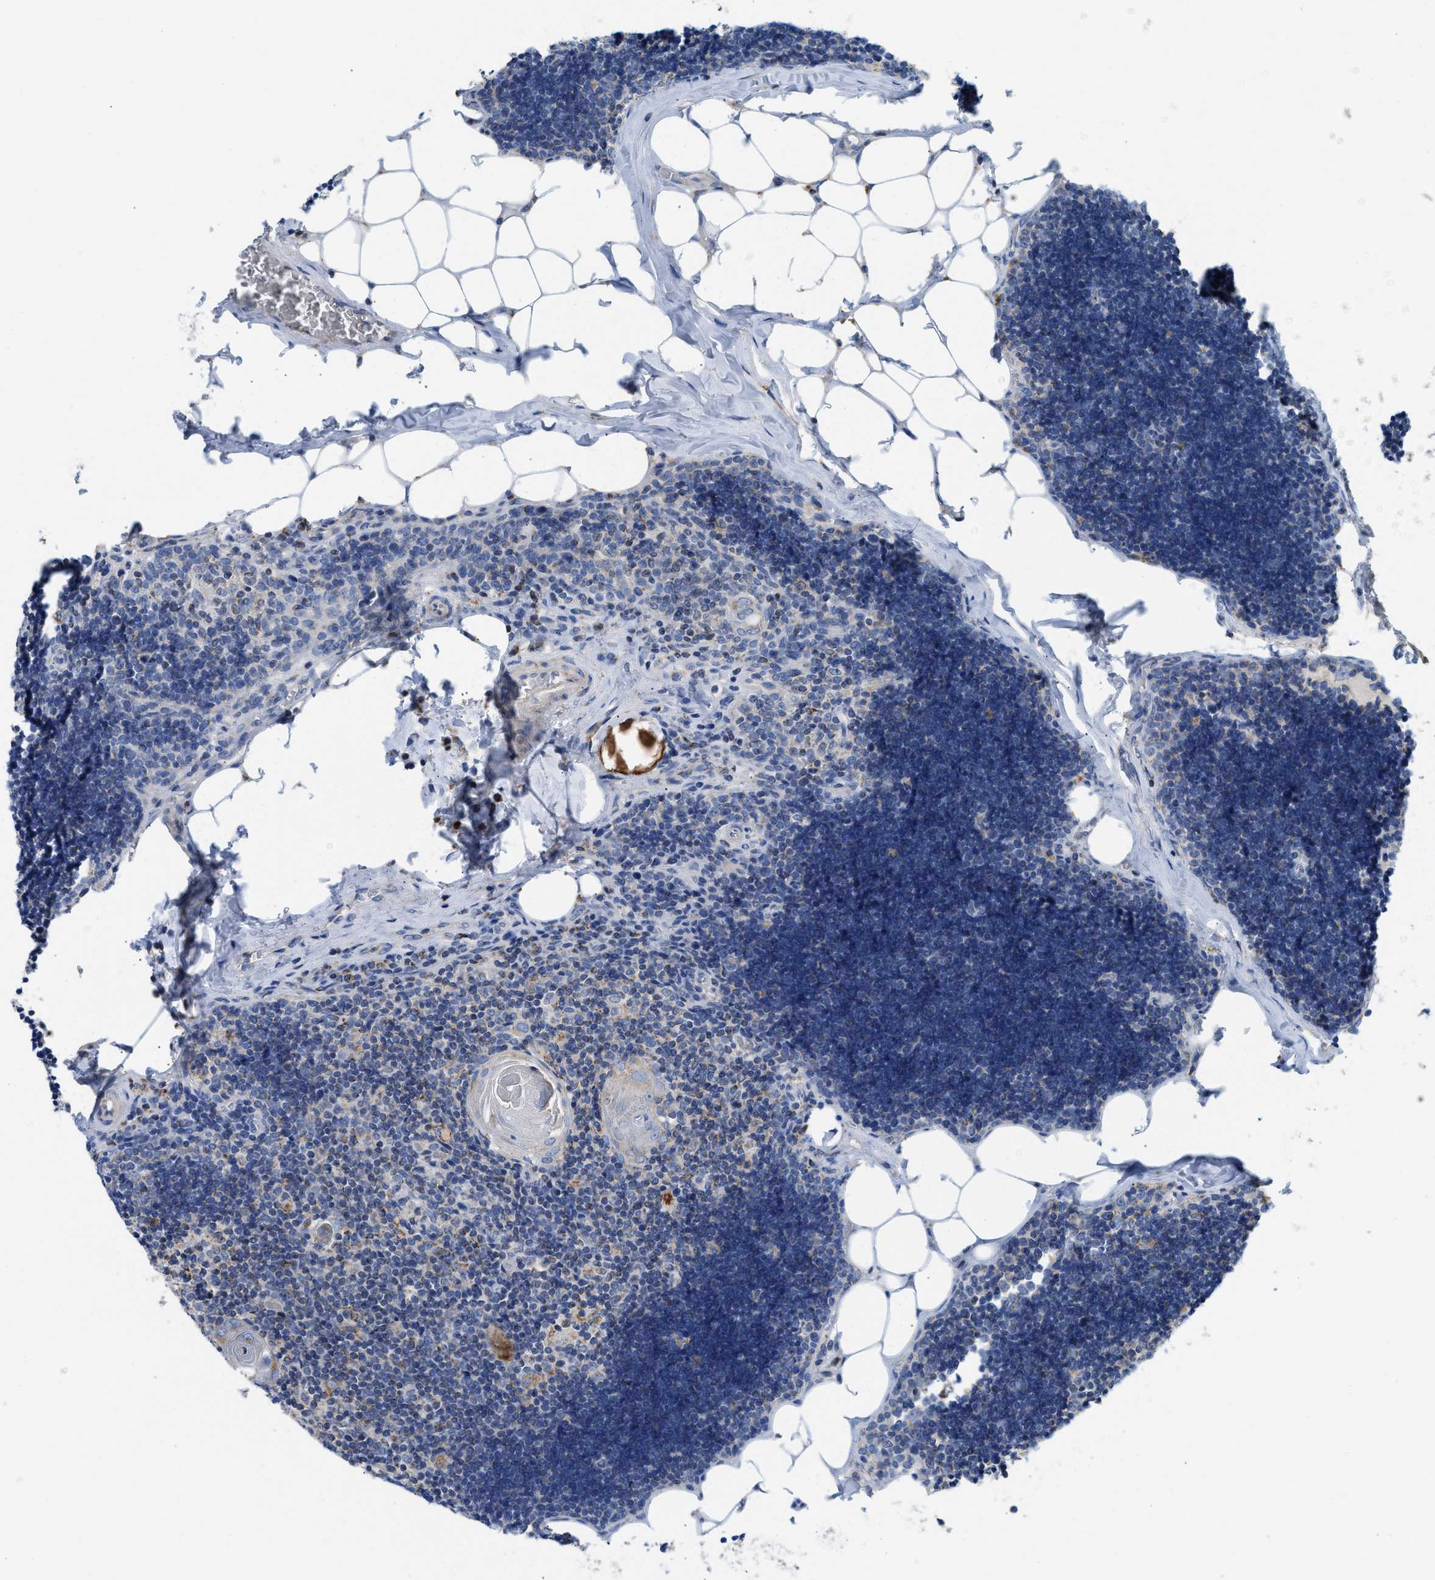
{"staining": {"intensity": "weak", "quantity": ">75%", "location": "cytoplasmic/membranous"}, "tissue": "lymph node", "cell_type": "Germinal center cells", "image_type": "normal", "snomed": [{"axis": "morphology", "description": "Normal tissue, NOS"}, {"axis": "topography", "description": "Lymph node"}], "caption": "About >75% of germinal center cells in benign lymph node reveal weak cytoplasmic/membranous protein staining as visualized by brown immunohistochemical staining.", "gene": "SLC25A13", "patient": {"sex": "male", "age": 33}}